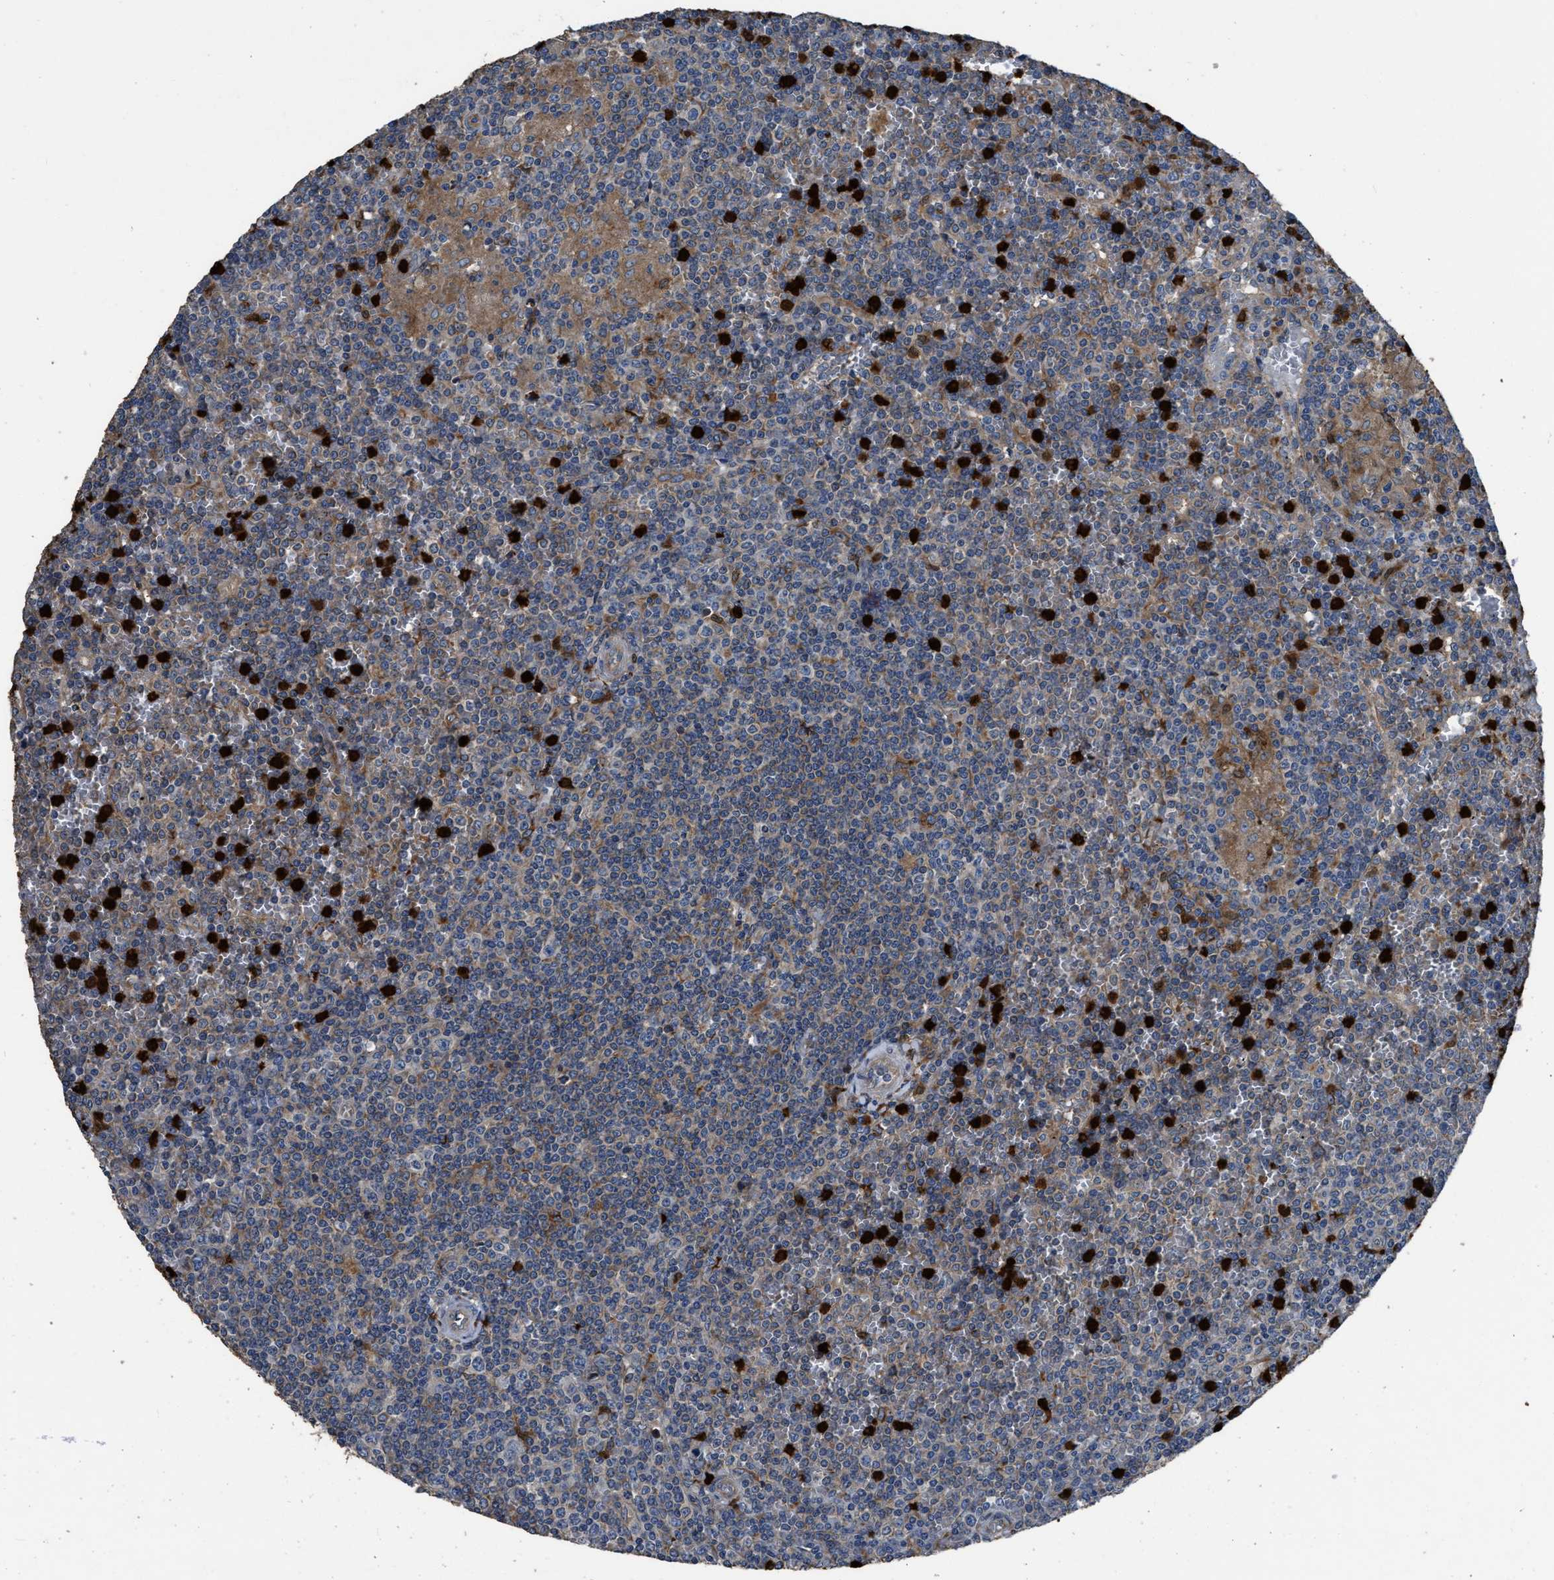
{"staining": {"intensity": "weak", "quantity": ">75%", "location": "cytoplasmic/membranous"}, "tissue": "lymphoma", "cell_type": "Tumor cells", "image_type": "cancer", "snomed": [{"axis": "morphology", "description": "Malignant lymphoma, non-Hodgkin's type, Low grade"}, {"axis": "topography", "description": "Spleen"}], "caption": "IHC image of neoplastic tissue: human malignant lymphoma, non-Hodgkin's type (low-grade) stained using immunohistochemistry (IHC) exhibits low levels of weak protein expression localized specifically in the cytoplasmic/membranous of tumor cells, appearing as a cytoplasmic/membranous brown color.", "gene": "ANGPT1", "patient": {"sex": "female", "age": 19}}